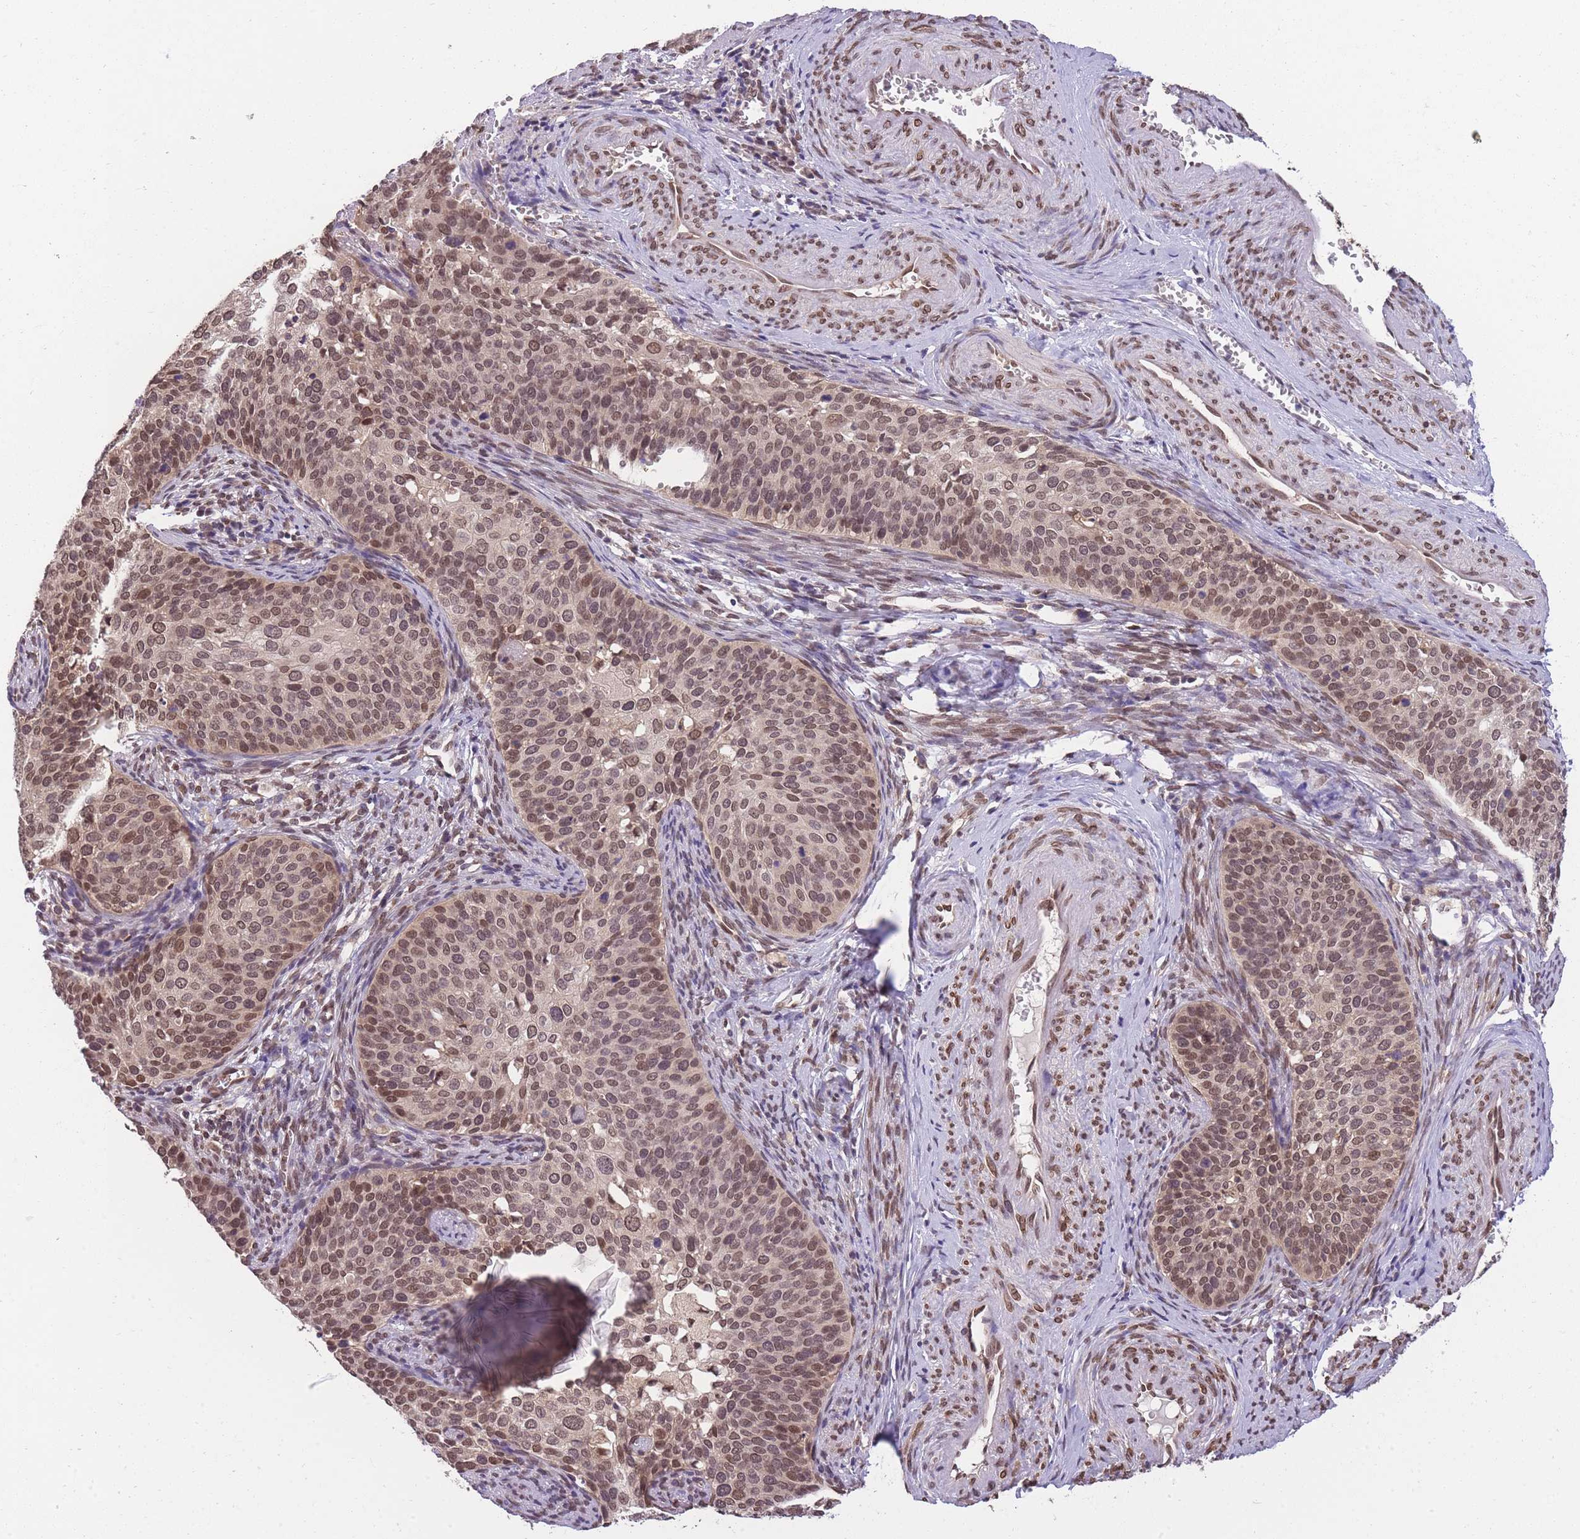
{"staining": {"intensity": "moderate", "quantity": ">75%", "location": "nuclear"}, "tissue": "cervical cancer", "cell_type": "Tumor cells", "image_type": "cancer", "snomed": [{"axis": "morphology", "description": "Squamous cell carcinoma, NOS"}, {"axis": "topography", "description": "Cervix"}], "caption": "Immunohistochemical staining of human cervical cancer (squamous cell carcinoma) exhibits medium levels of moderate nuclear staining in approximately >75% of tumor cells. (DAB (3,3'-diaminobenzidine) IHC with brightfield microscopy, high magnification).", "gene": "CDIP1", "patient": {"sex": "female", "age": 44}}